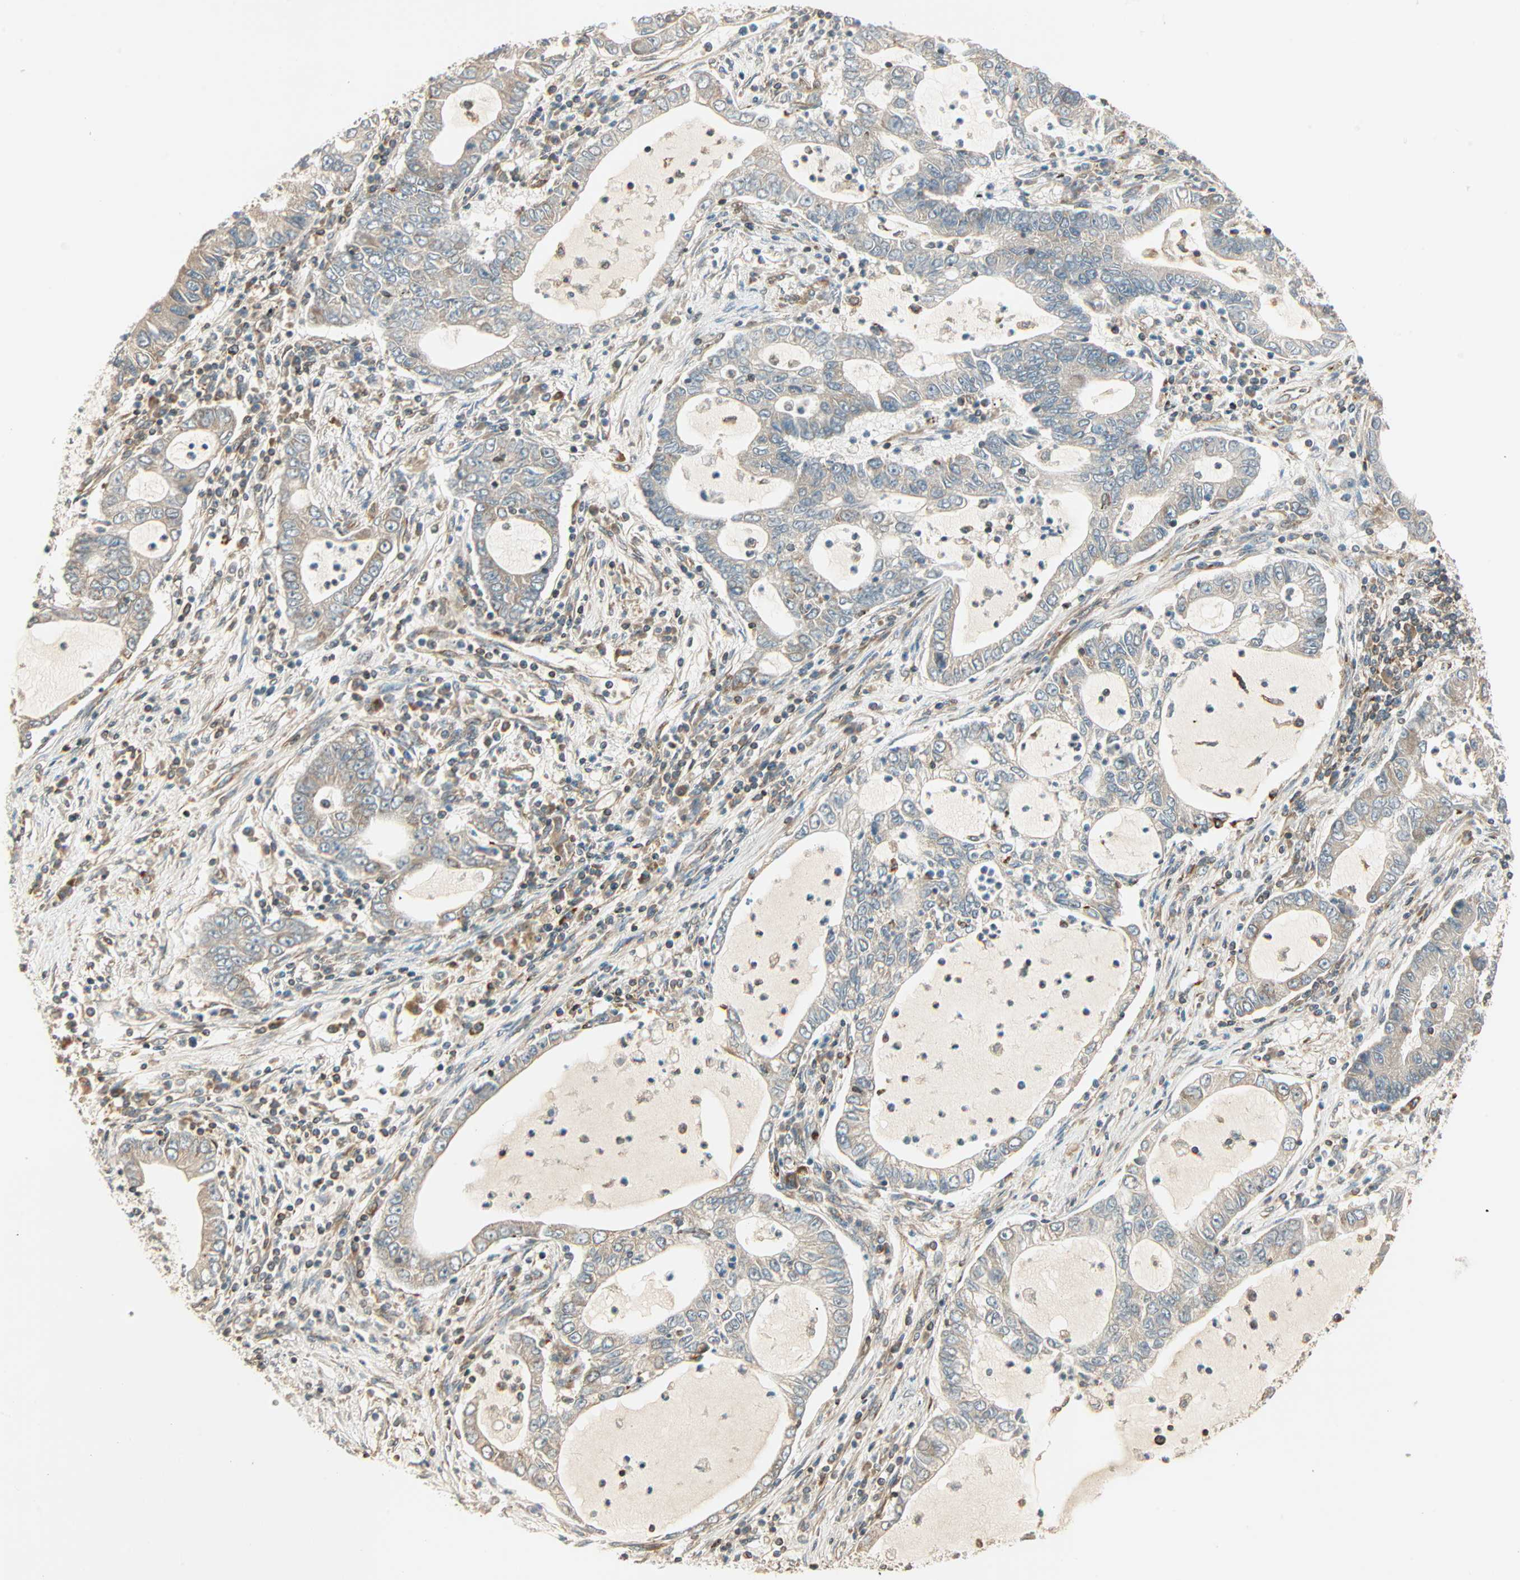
{"staining": {"intensity": "weak", "quantity": ">75%", "location": "cytoplasmic/membranous"}, "tissue": "lung cancer", "cell_type": "Tumor cells", "image_type": "cancer", "snomed": [{"axis": "morphology", "description": "Adenocarcinoma, NOS"}, {"axis": "topography", "description": "Lung"}], "caption": "Lung cancer (adenocarcinoma) stained for a protein (brown) demonstrates weak cytoplasmic/membranous positive positivity in about >75% of tumor cells.", "gene": "PNPLA6", "patient": {"sex": "female", "age": 51}}